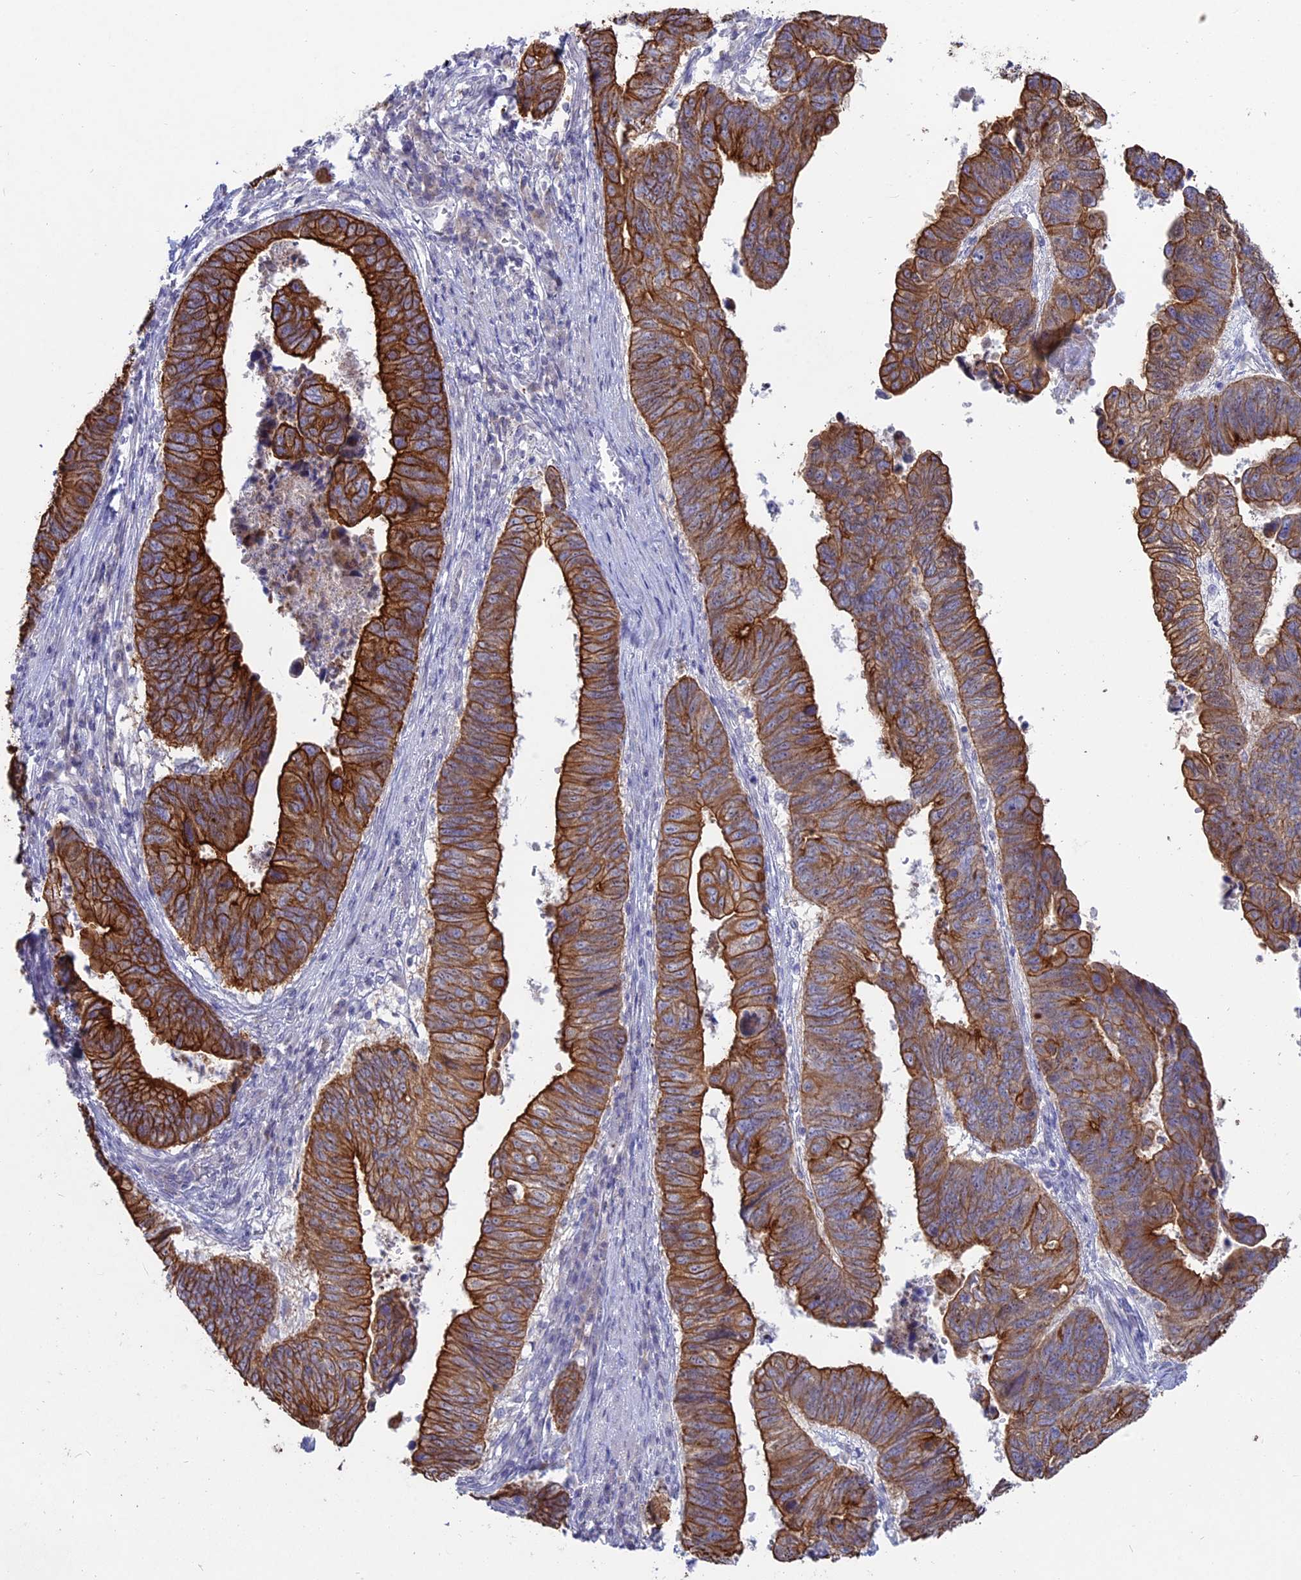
{"staining": {"intensity": "strong", "quantity": ">75%", "location": "cytoplasmic/membranous"}, "tissue": "stomach cancer", "cell_type": "Tumor cells", "image_type": "cancer", "snomed": [{"axis": "morphology", "description": "Adenocarcinoma, NOS"}, {"axis": "topography", "description": "Stomach"}], "caption": "Protein positivity by immunohistochemistry exhibits strong cytoplasmic/membranous staining in about >75% of tumor cells in stomach adenocarcinoma.", "gene": "MYO5B", "patient": {"sex": "male", "age": 59}}